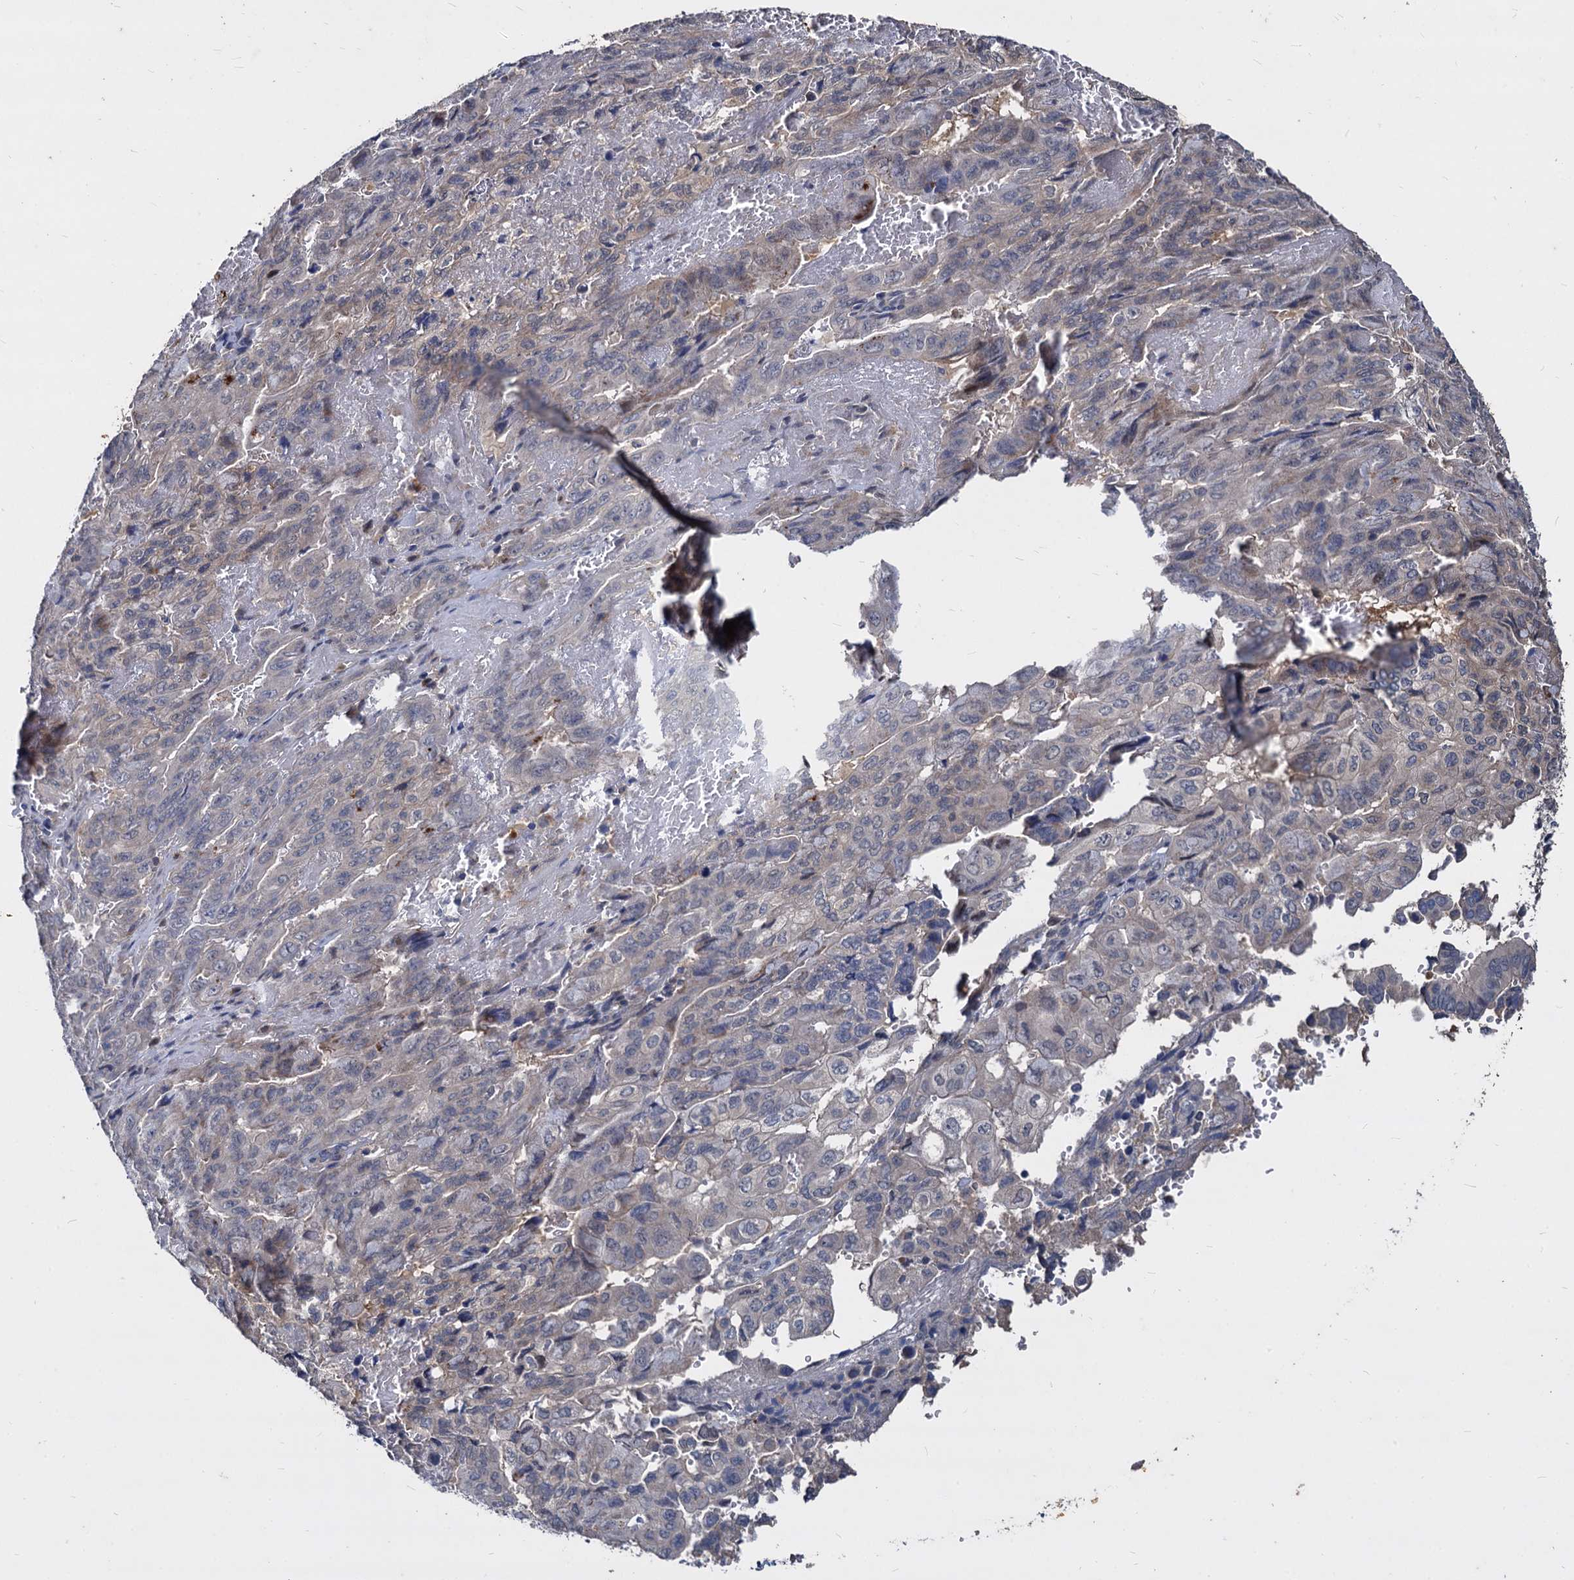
{"staining": {"intensity": "negative", "quantity": "none", "location": "none"}, "tissue": "pancreatic cancer", "cell_type": "Tumor cells", "image_type": "cancer", "snomed": [{"axis": "morphology", "description": "Adenocarcinoma, NOS"}, {"axis": "topography", "description": "Pancreas"}], "caption": "High magnification brightfield microscopy of pancreatic adenocarcinoma stained with DAB (3,3'-diaminobenzidine) (brown) and counterstained with hematoxylin (blue): tumor cells show no significant staining.", "gene": "CCDC184", "patient": {"sex": "male", "age": 51}}